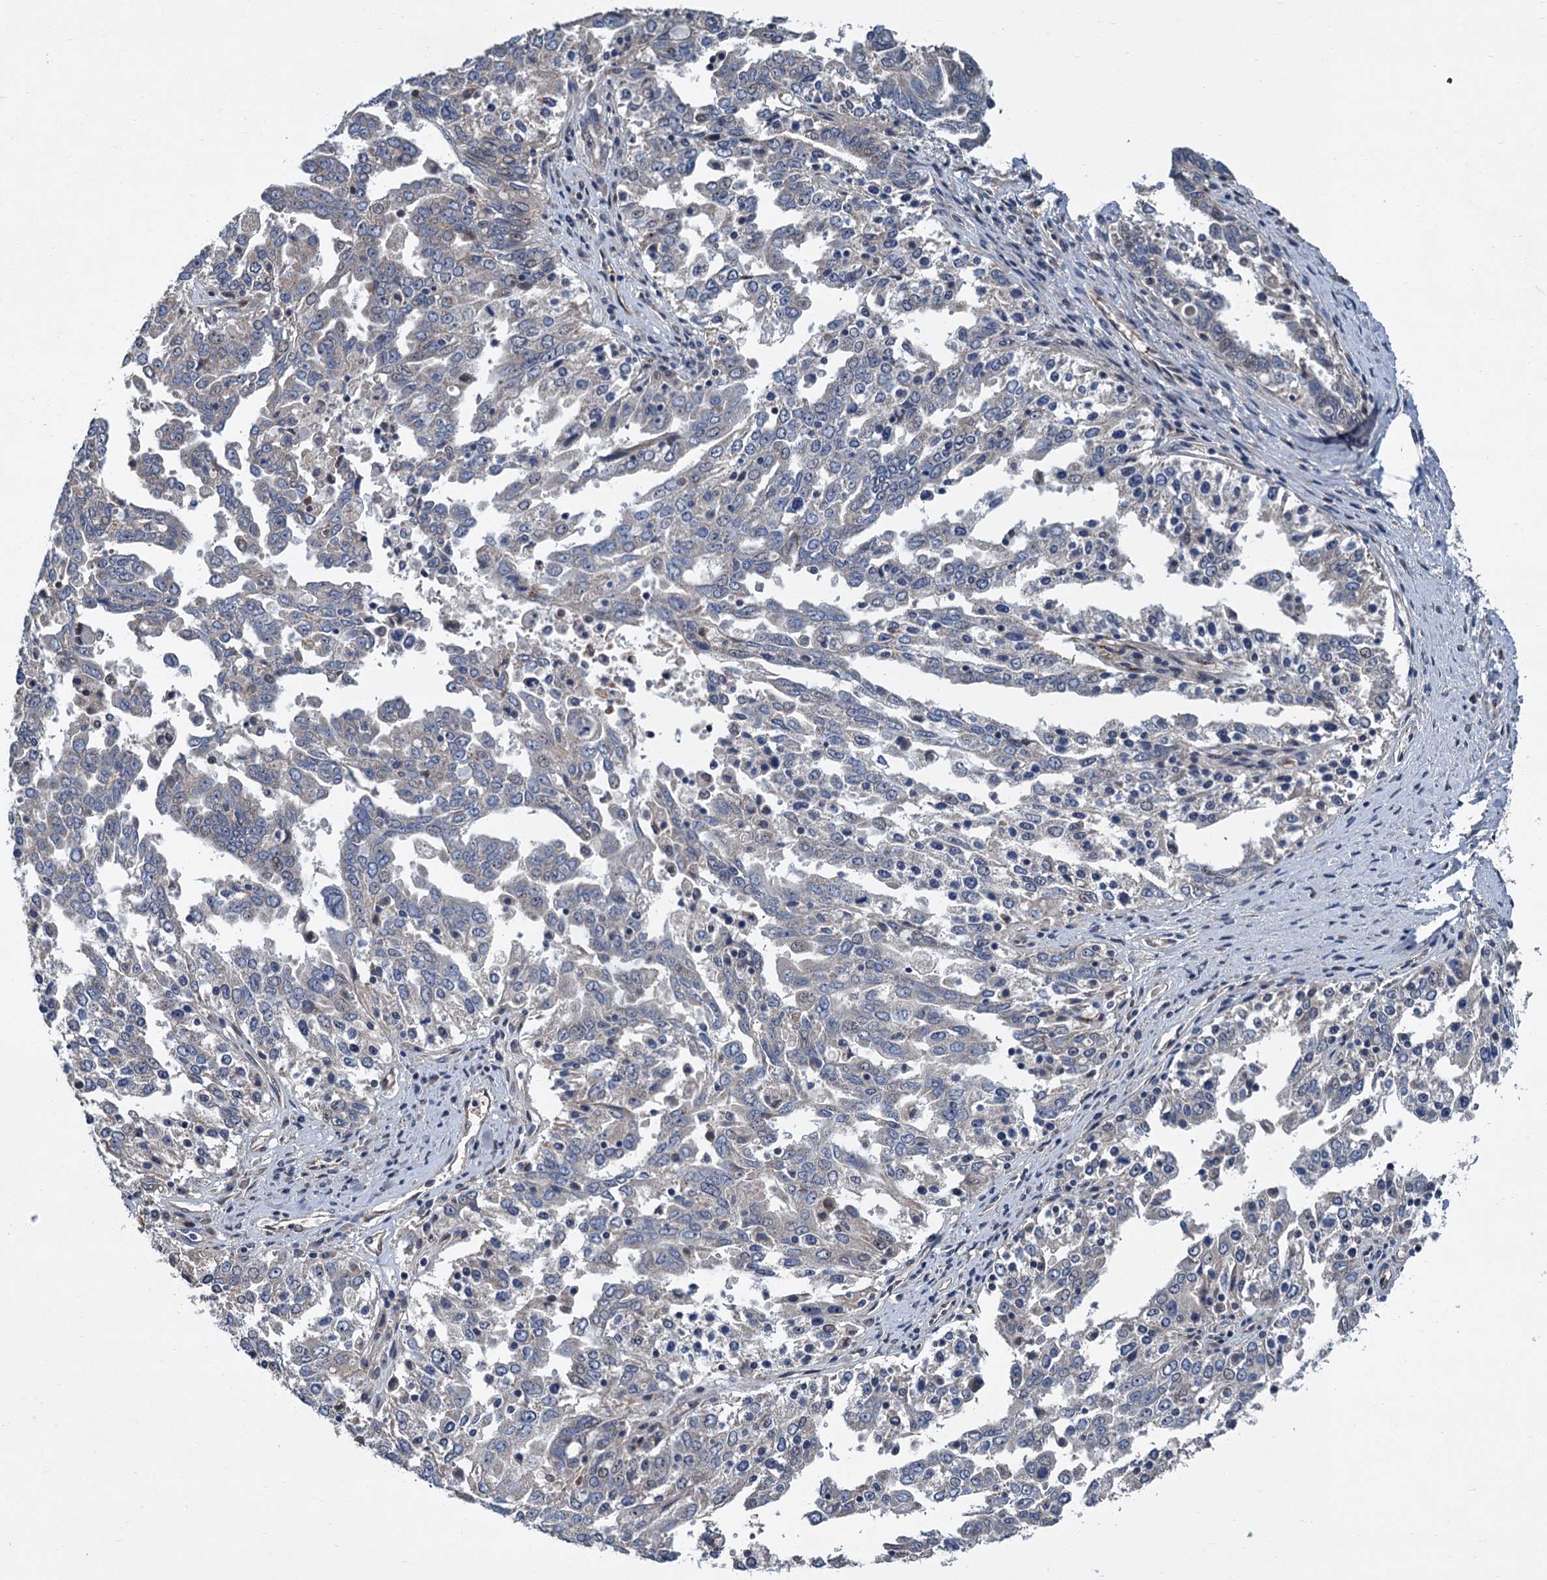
{"staining": {"intensity": "weak", "quantity": "<25%", "location": "nuclear"}, "tissue": "ovarian cancer", "cell_type": "Tumor cells", "image_type": "cancer", "snomed": [{"axis": "morphology", "description": "Carcinoma, endometroid"}, {"axis": "topography", "description": "Ovary"}], "caption": "Tumor cells are negative for brown protein staining in ovarian endometroid carcinoma. (DAB (3,3'-diaminobenzidine) immunohistochemistry with hematoxylin counter stain).", "gene": "TRAF7", "patient": {"sex": "female", "age": 62}}